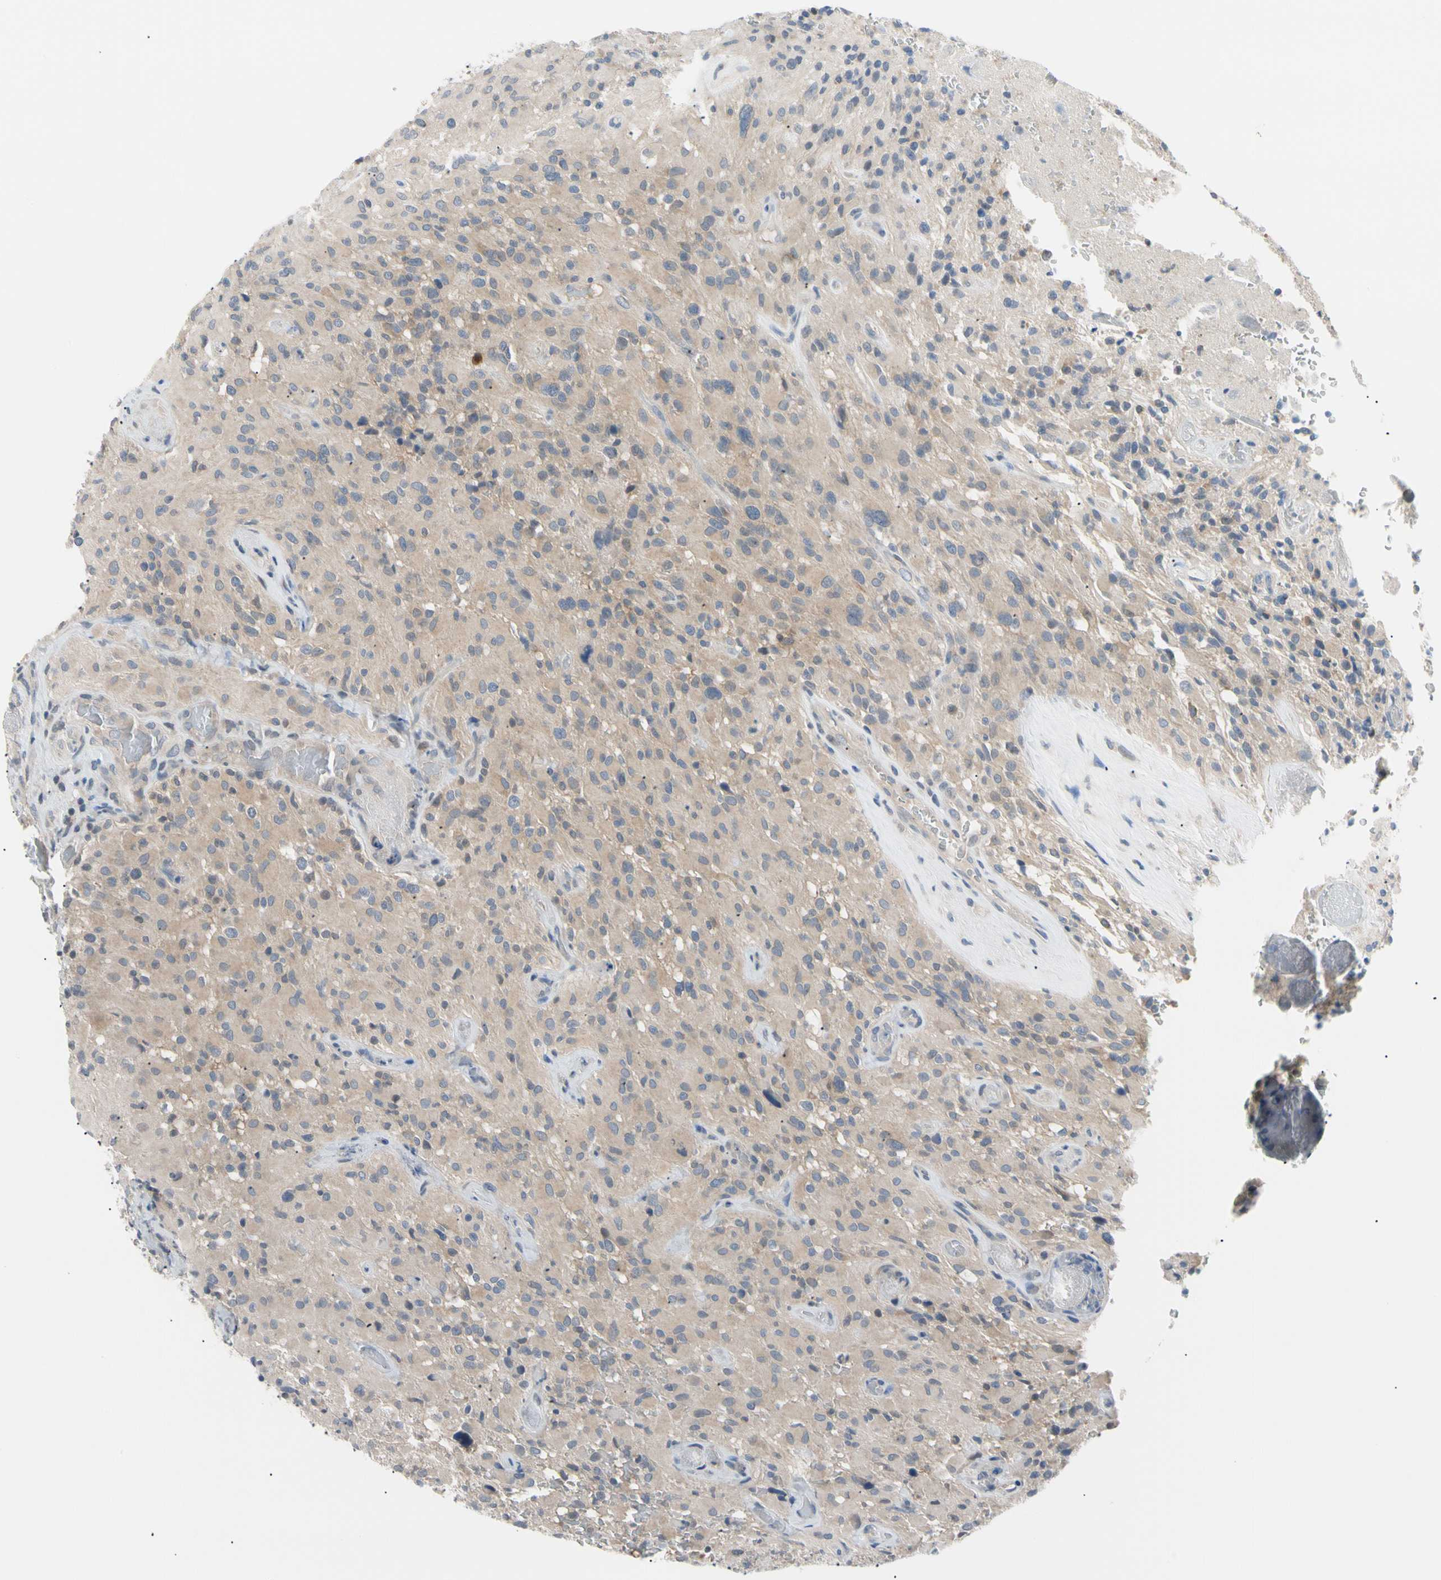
{"staining": {"intensity": "weak", "quantity": "25%-75%", "location": "cytoplasmic/membranous"}, "tissue": "glioma", "cell_type": "Tumor cells", "image_type": "cancer", "snomed": [{"axis": "morphology", "description": "Glioma, malignant, High grade"}, {"axis": "topography", "description": "Brain"}], "caption": "About 25%-75% of tumor cells in glioma show weak cytoplasmic/membranous protein positivity as visualized by brown immunohistochemical staining.", "gene": "SEC23B", "patient": {"sex": "male", "age": 71}}